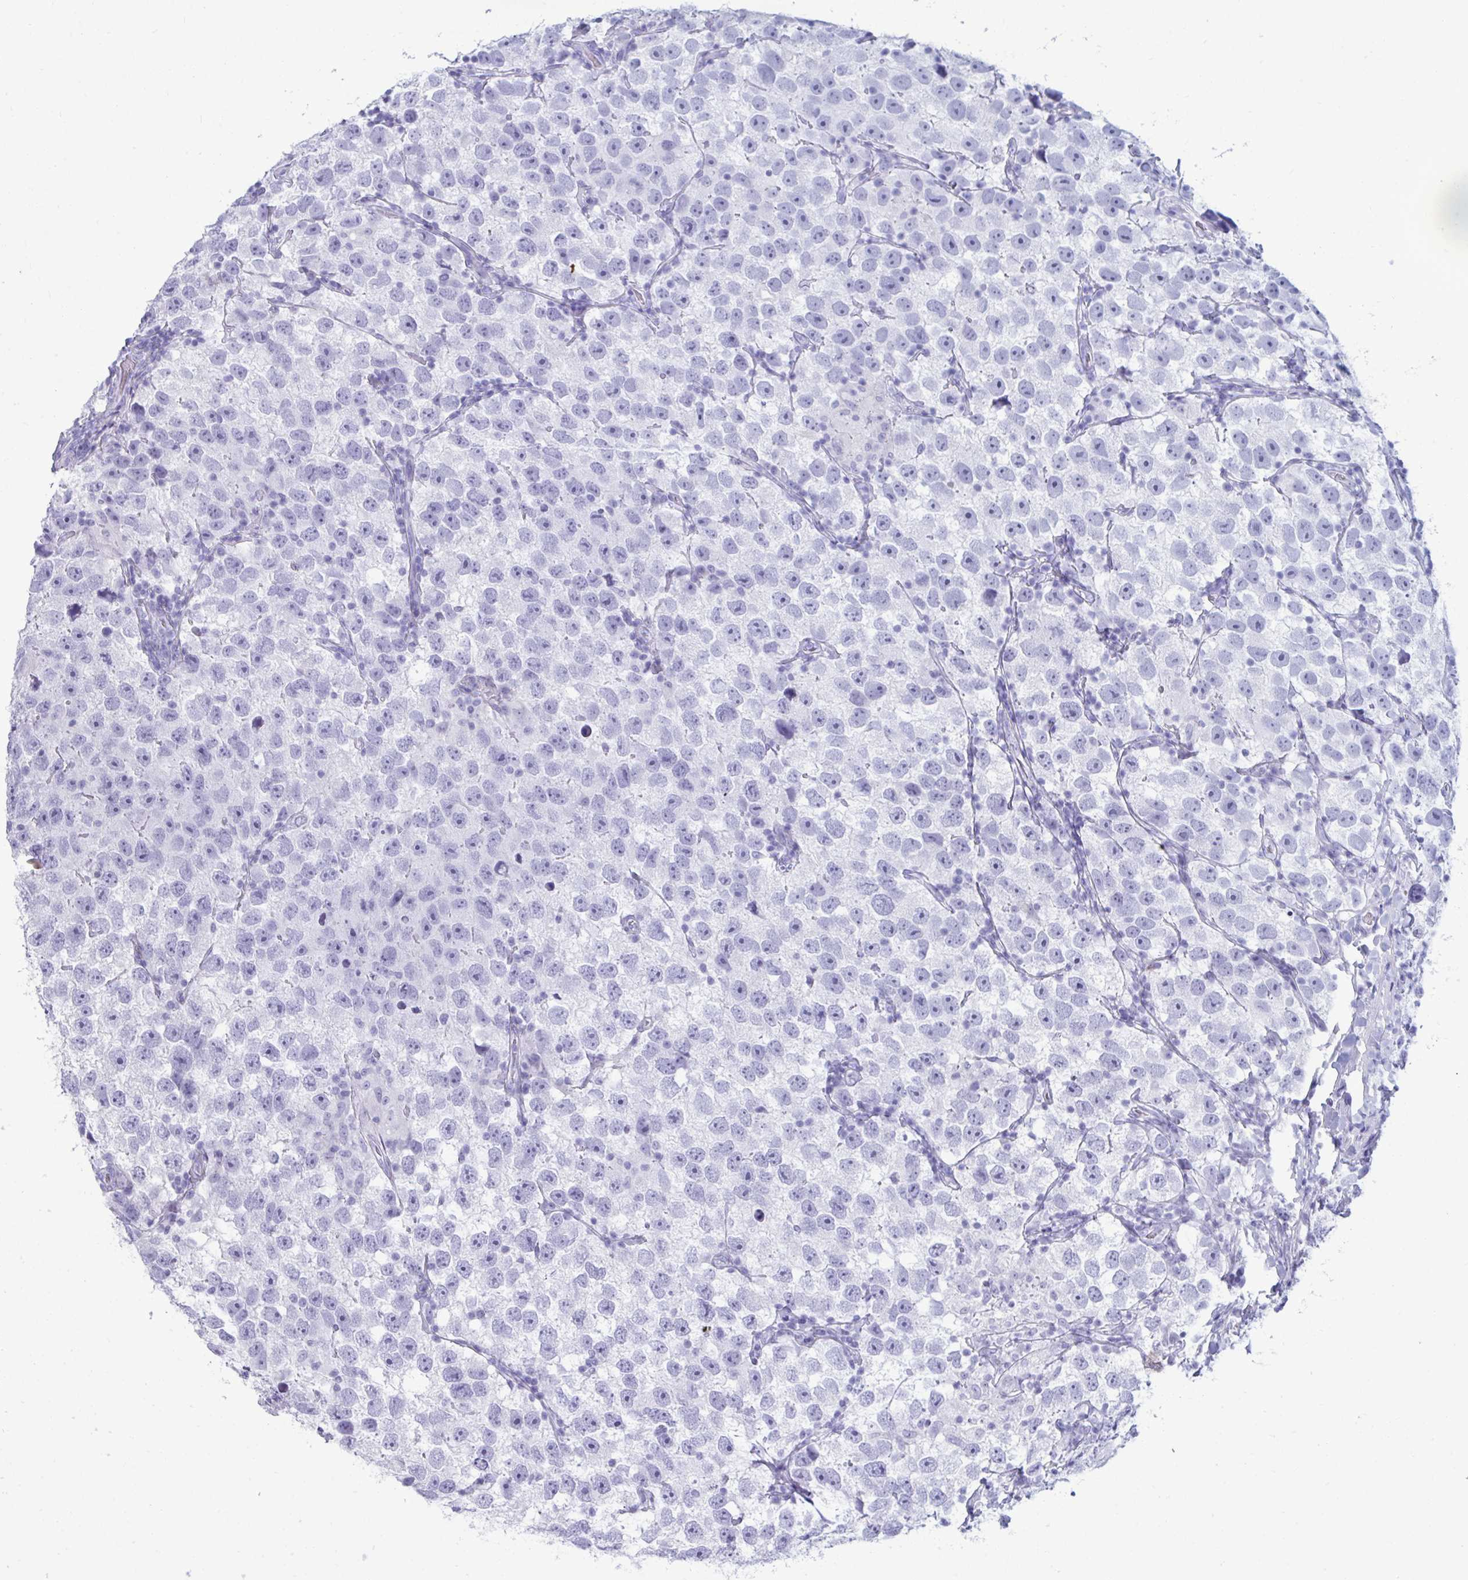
{"staining": {"intensity": "negative", "quantity": "none", "location": "none"}, "tissue": "testis cancer", "cell_type": "Tumor cells", "image_type": "cancer", "snomed": [{"axis": "morphology", "description": "Seminoma, NOS"}, {"axis": "topography", "description": "Testis"}], "caption": "Immunohistochemistry (IHC) image of testis cancer stained for a protein (brown), which reveals no staining in tumor cells.", "gene": "ANKRD60", "patient": {"sex": "male", "age": 26}}